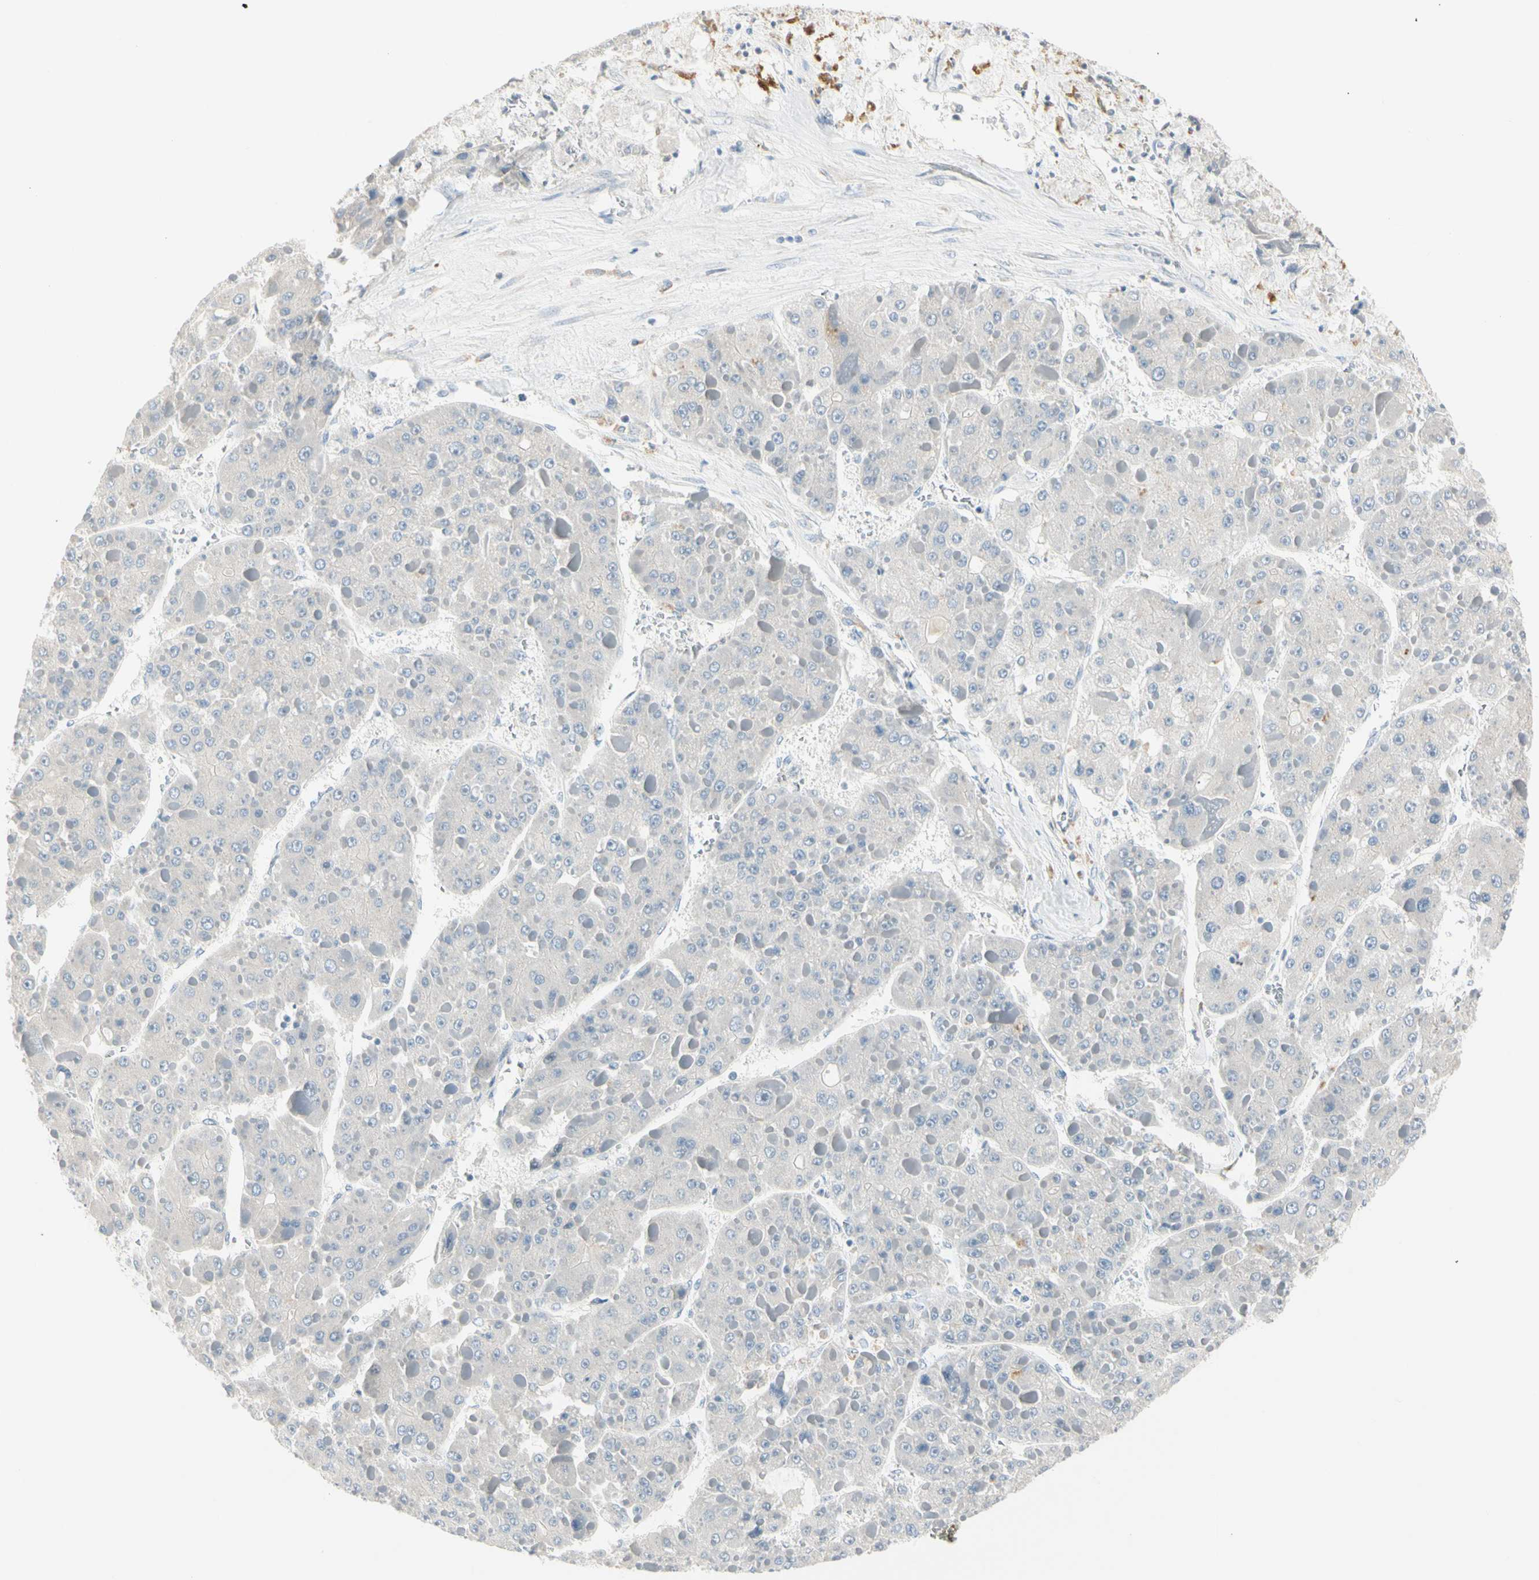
{"staining": {"intensity": "negative", "quantity": "none", "location": "none"}, "tissue": "liver cancer", "cell_type": "Tumor cells", "image_type": "cancer", "snomed": [{"axis": "morphology", "description": "Carcinoma, Hepatocellular, NOS"}, {"axis": "topography", "description": "Liver"}], "caption": "Immunohistochemistry photomicrograph of neoplastic tissue: liver hepatocellular carcinoma stained with DAB (3,3'-diaminobenzidine) exhibits no significant protein staining in tumor cells.", "gene": "ALDH18A1", "patient": {"sex": "female", "age": 73}}